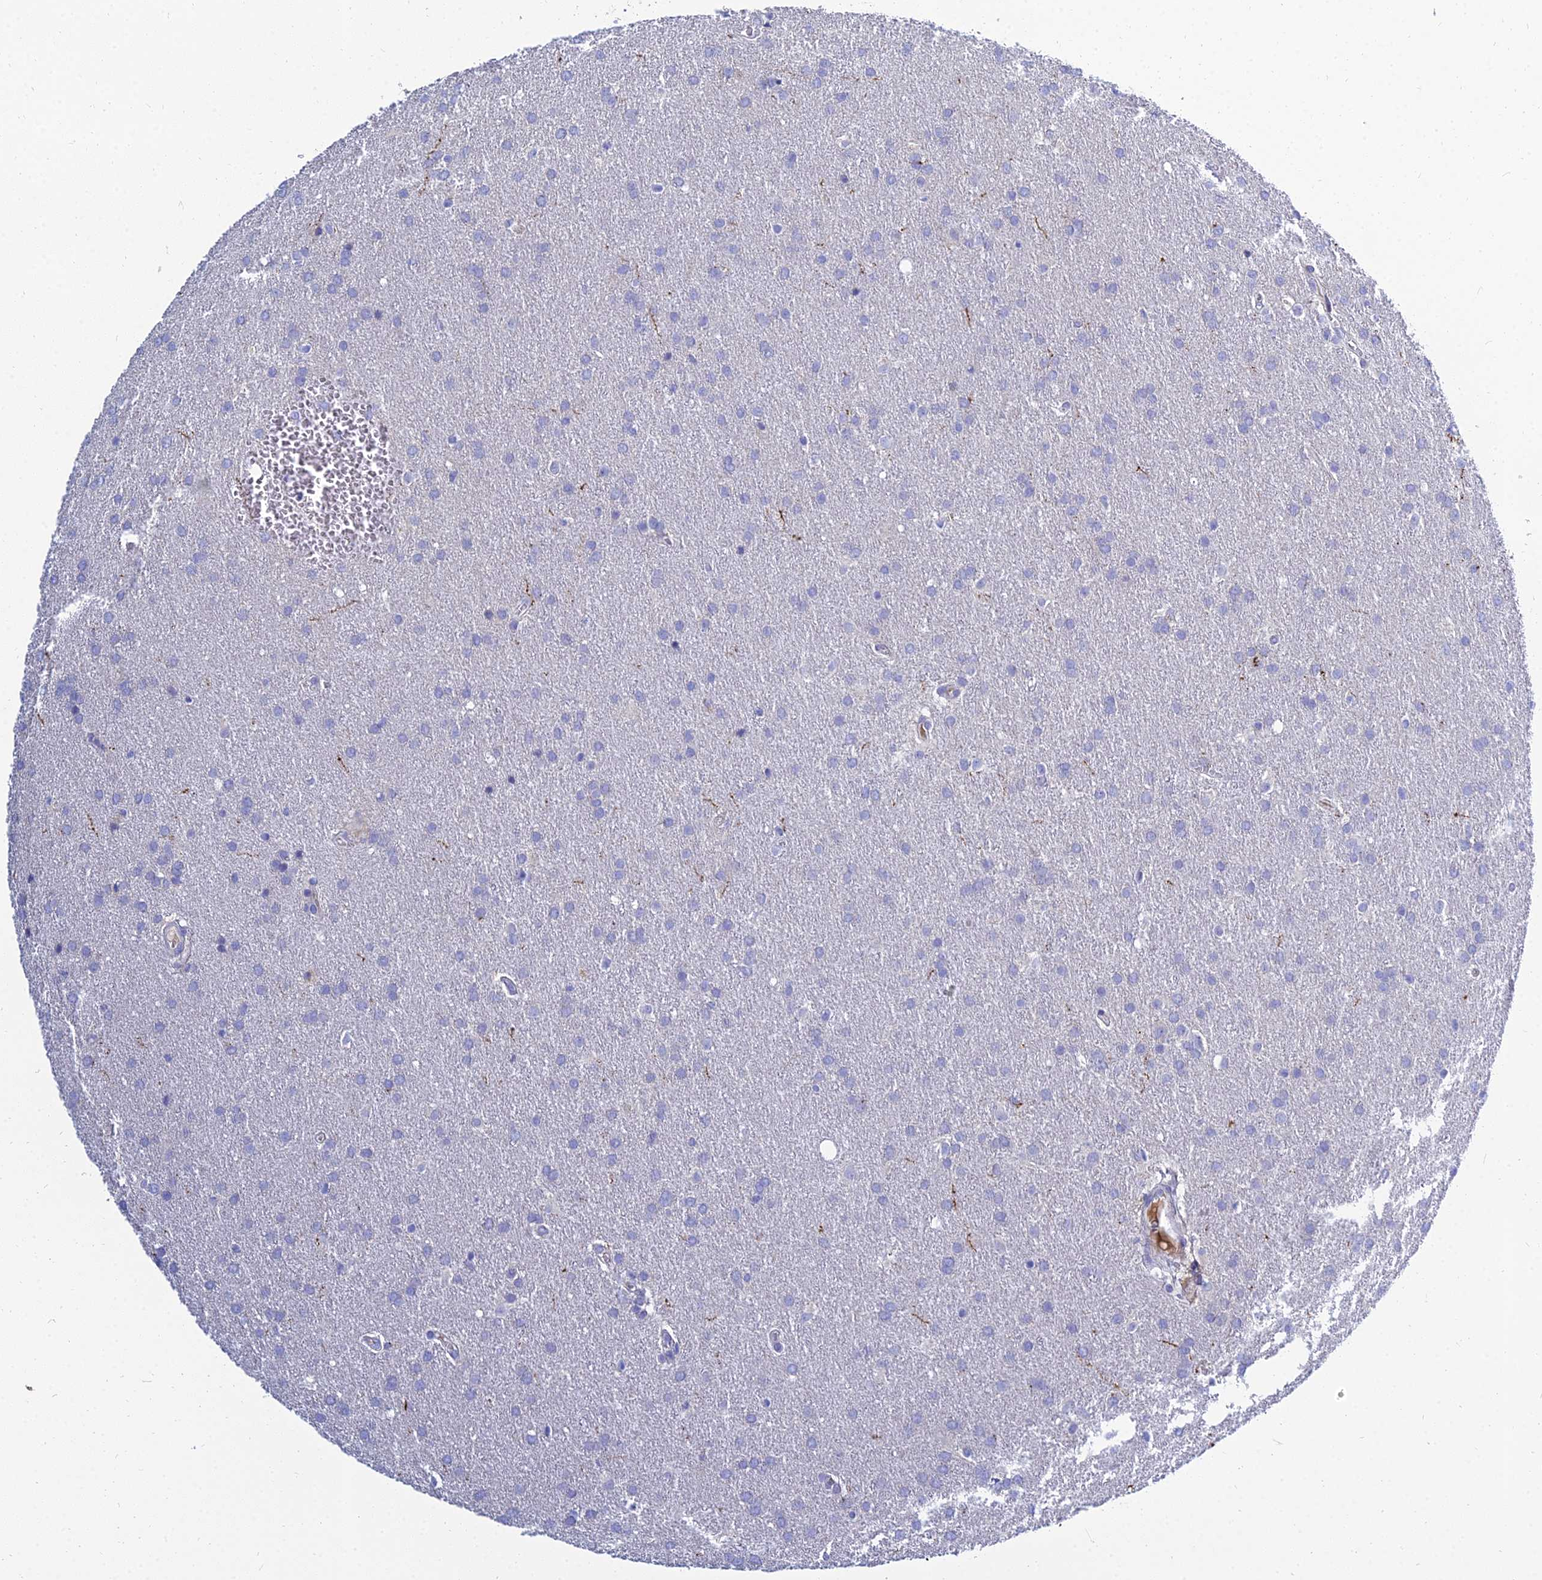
{"staining": {"intensity": "negative", "quantity": "none", "location": "none"}, "tissue": "glioma", "cell_type": "Tumor cells", "image_type": "cancer", "snomed": [{"axis": "morphology", "description": "Glioma, malignant, Low grade"}, {"axis": "topography", "description": "Brain"}], "caption": "Tumor cells show no significant protein expression in glioma.", "gene": "NPY", "patient": {"sex": "female", "age": 32}}